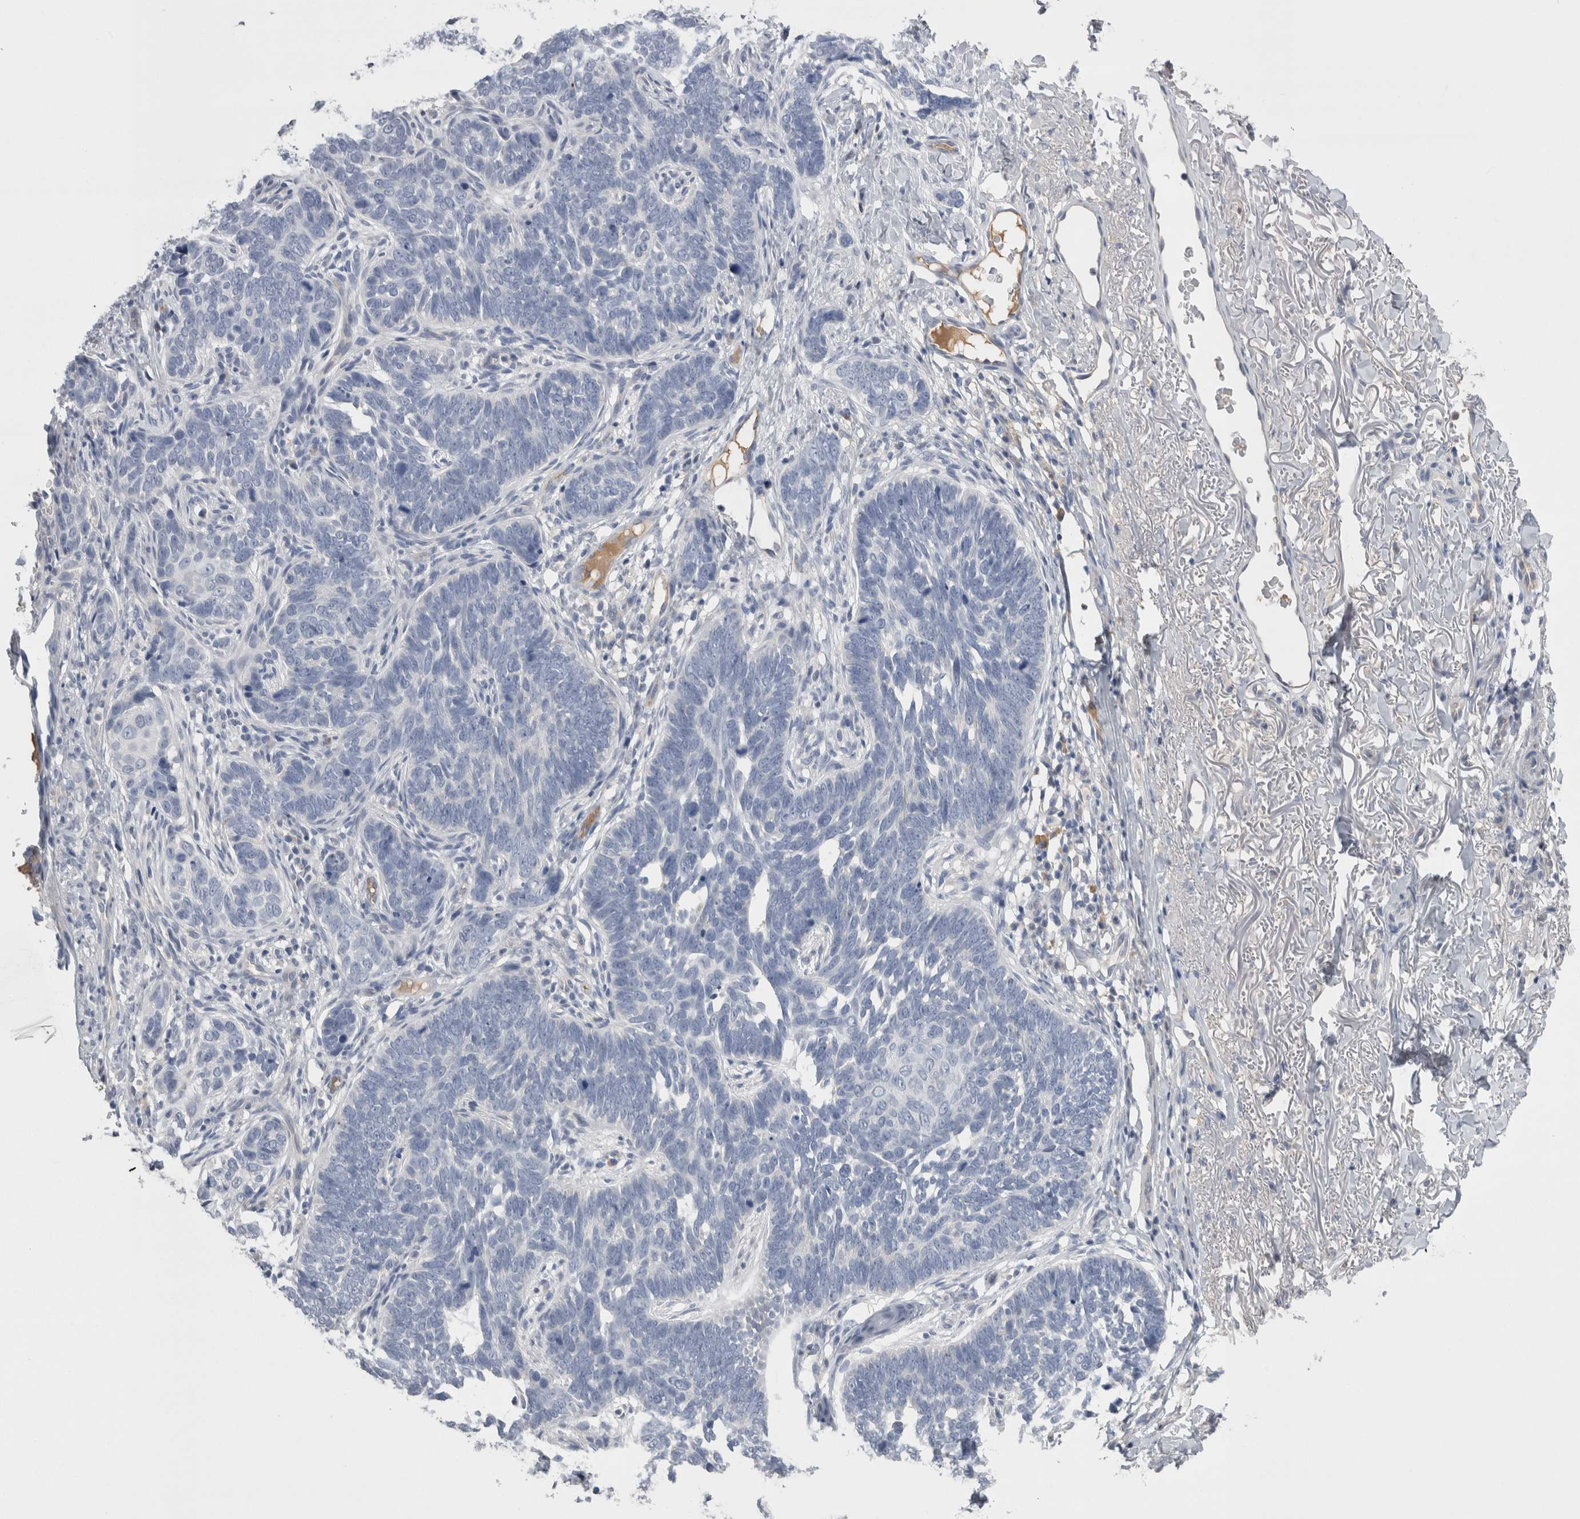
{"staining": {"intensity": "negative", "quantity": "none", "location": "none"}, "tissue": "skin cancer", "cell_type": "Tumor cells", "image_type": "cancer", "snomed": [{"axis": "morphology", "description": "Normal tissue, NOS"}, {"axis": "morphology", "description": "Basal cell carcinoma"}, {"axis": "topography", "description": "Skin"}], "caption": "Immunohistochemical staining of human skin cancer exhibits no significant staining in tumor cells.", "gene": "REG1A", "patient": {"sex": "male", "age": 77}}